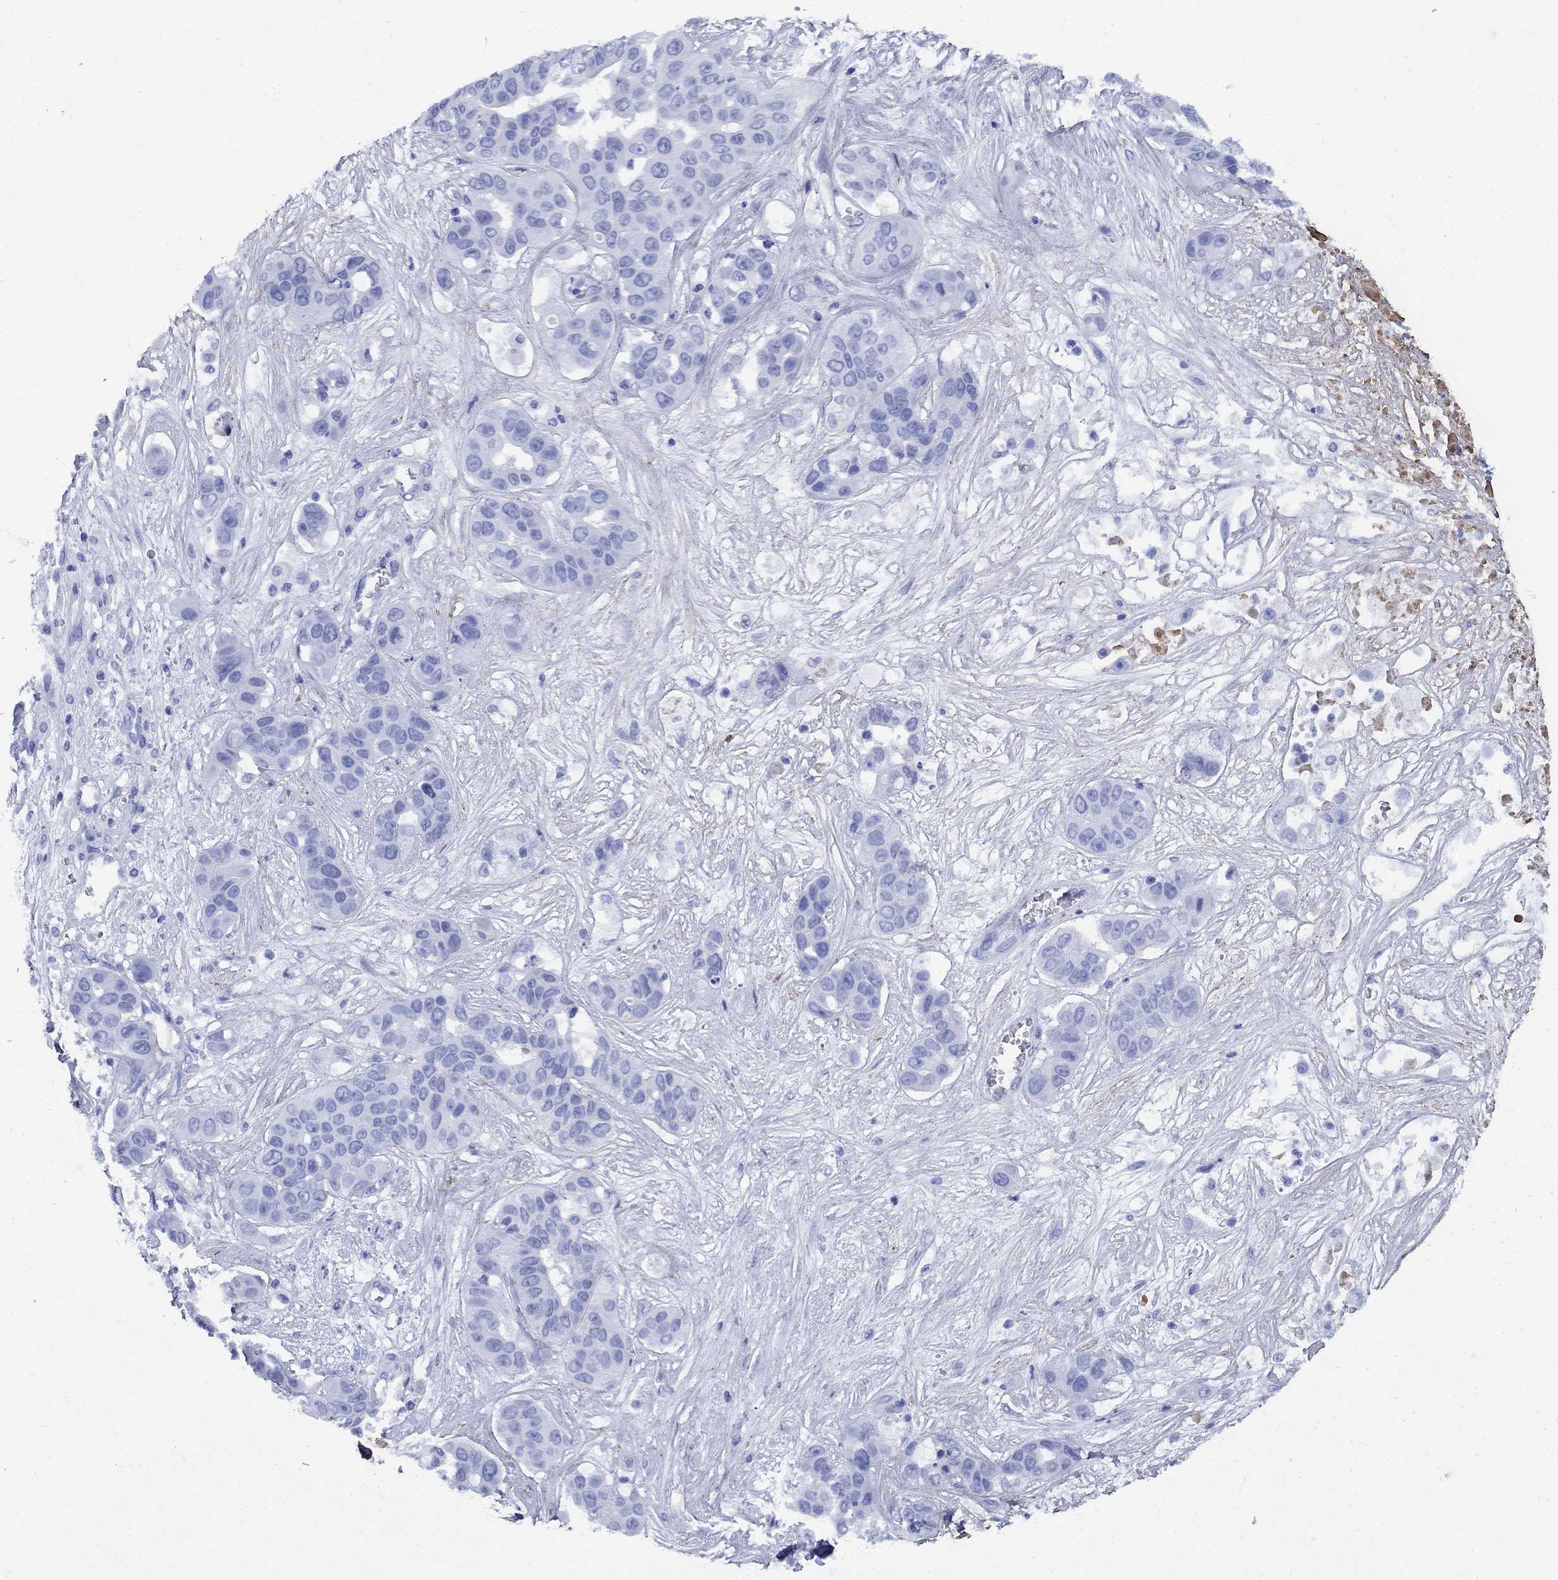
{"staining": {"intensity": "negative", "quantity": "none", "location": "none"}, "tissue": "liver cancer", "cell_type": "Tumor cells", "image_type": "cancer", "snomed": [{"axis": "morphology", "description": "Cholangiocarcinoma"}, {"axis": "topography", "description": "Liver"}], "caption": "High magnification brightfield microscopy of cholangiocarcinoma (liver) stained with DAB (3,3'-diaminobenzidine) (brown) and counterstained with hematoxylin (blue): tumor cells show no significant staining.", "gene": "VTN", "patient": {"sex": "female", "age": 52}}